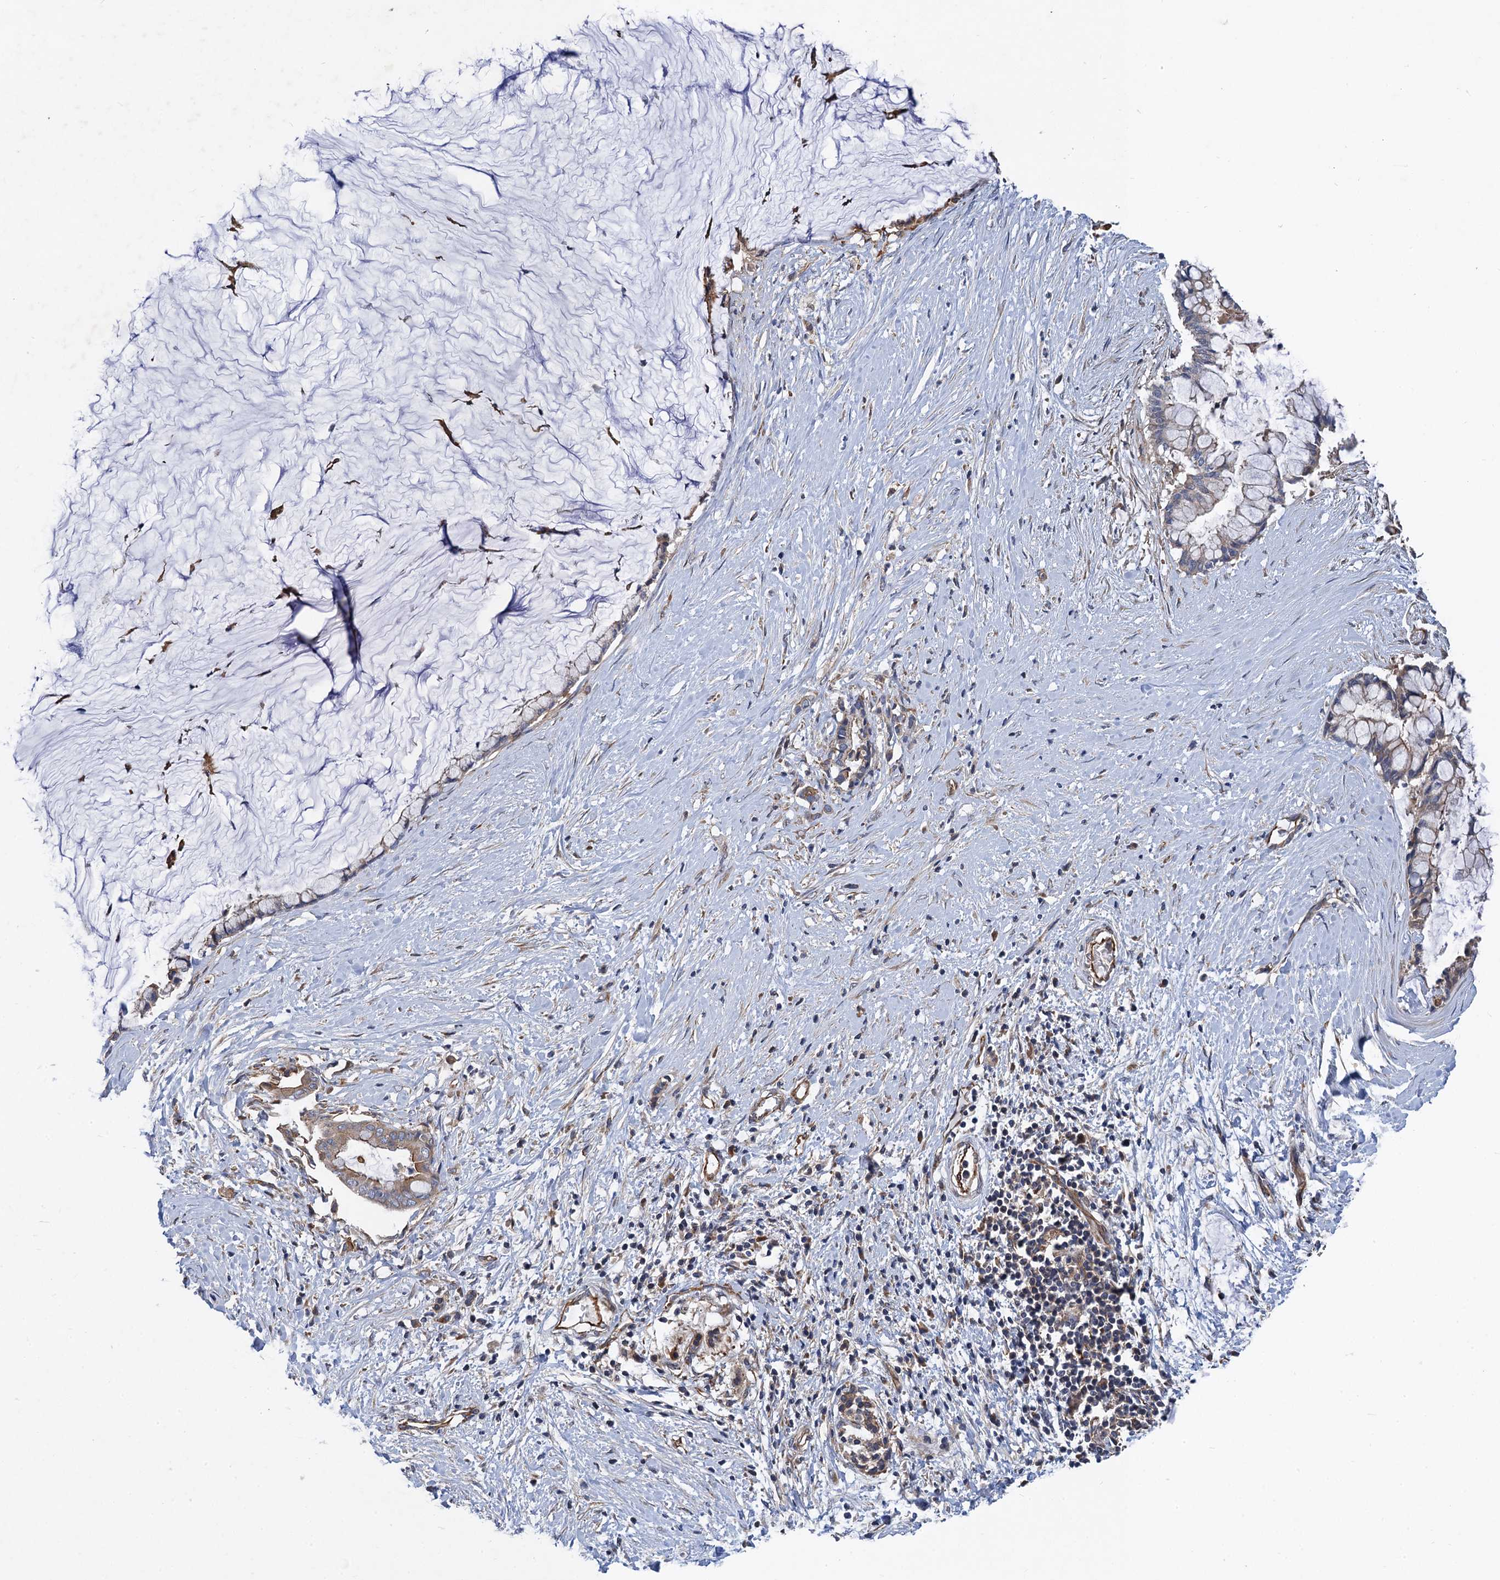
{"staining": {"intensity": "weak", "quantity": "<25%", "location": "cytoplasmic/membranous"}, "tissue": "pancreatic cancer", "cell_type": "Tumor cells", "image_type": "cancer", "snomed": [{"axis": "morphology", "description": "Adenocarcinoma, NOS"}, {"axis": "topography", "description": "Pancreas"}], "caption": "Protein analysis of pancreatic adenocarcinoma reveals no significant staining in tumor cells. (Brightfield microscopy of DAB (3,3'-diaminobenzidine) immunohistochemistry at high magnification).", "gene": "PJA2", "patient": {"sex": "male", "age": 41}}